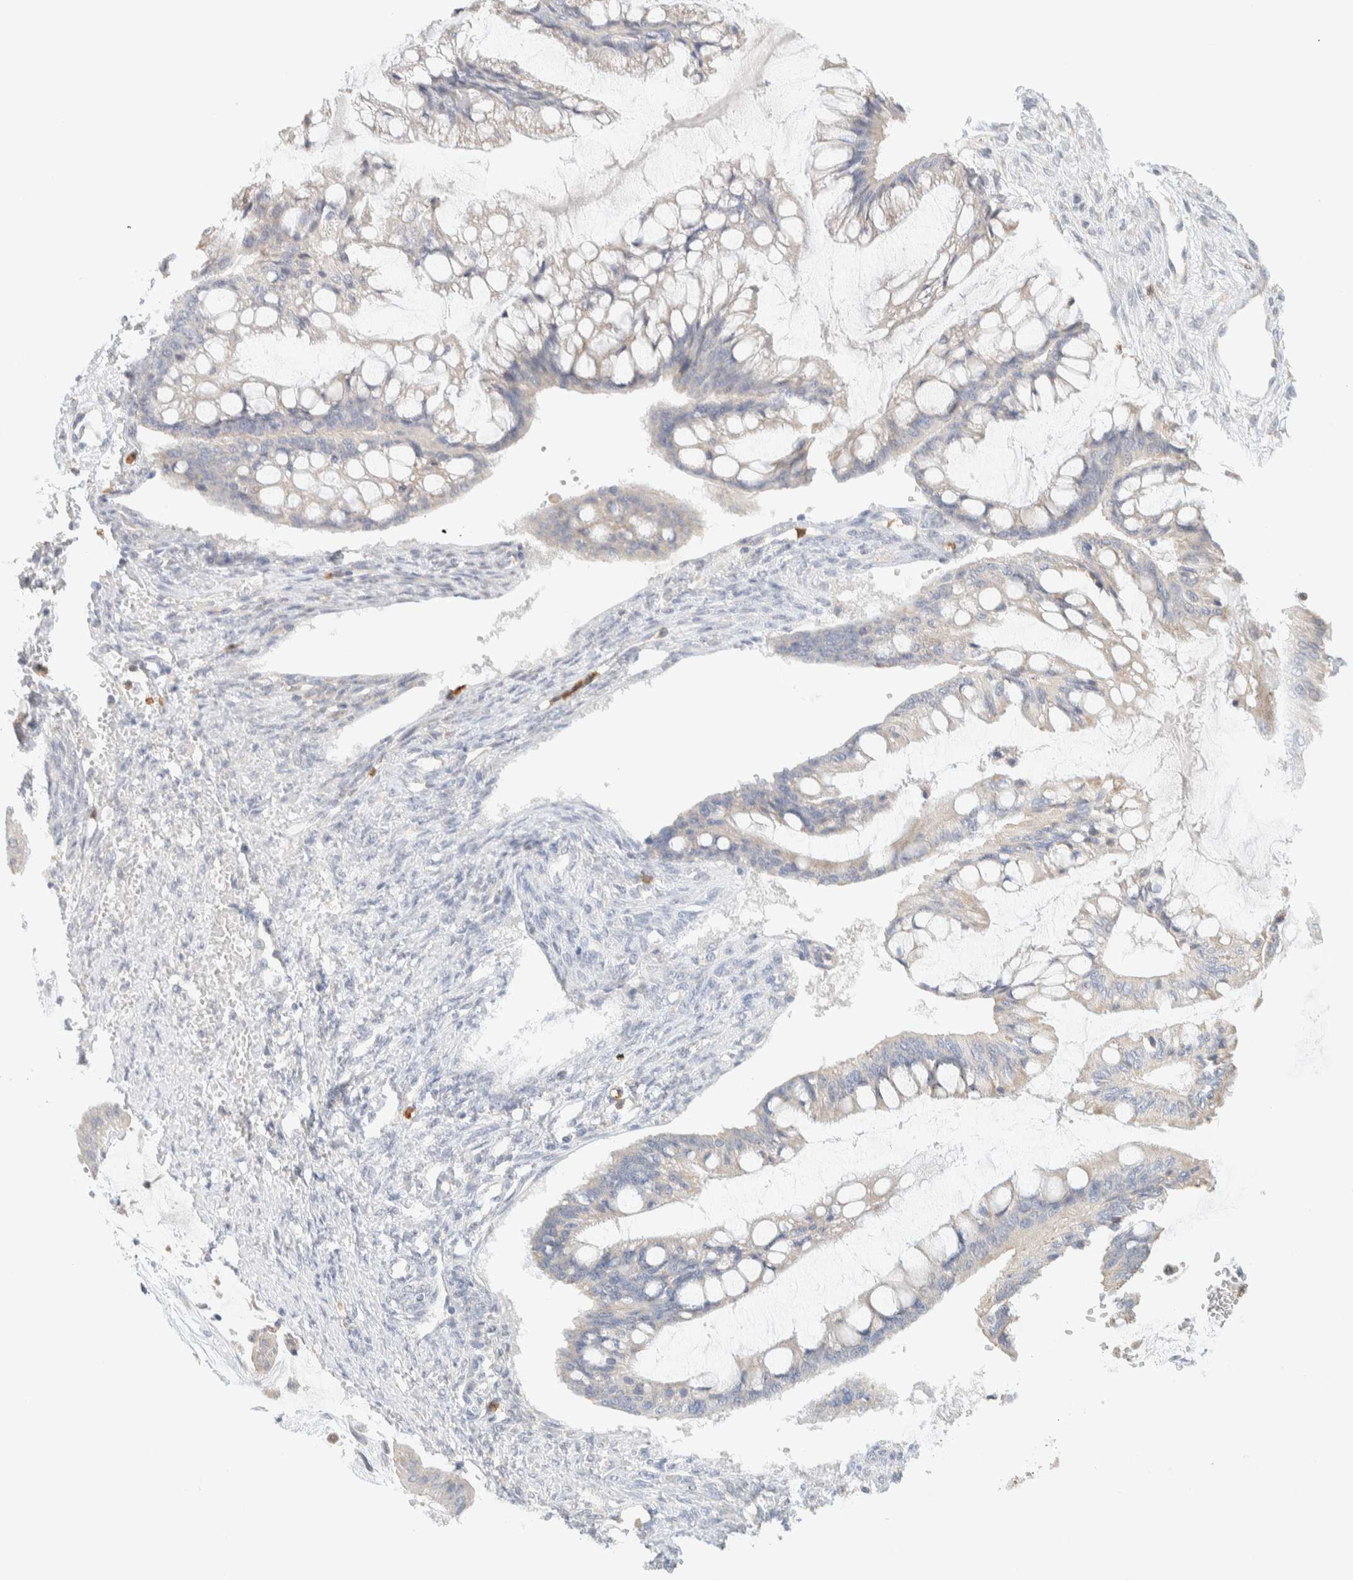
{"staining": {"intensity": "negative", "quantity": "none", "location": "none"}, "tissue": "ovarian cancer", "cell_type": "Tumor cells", "image_type": "cancer", "snomed": [{"axis": "morphology", "description": "Cystadenocarcinoma, mucinous, NOS"}, {"axis": "topography", "description": "Ovary"}], "caption": "A micrograph of human ovarian mucinous cystadenocarcinoma is negative for staining in tumor cells.", "gene": "TTC3", "patient": {"sex": "female", "age": 73}}